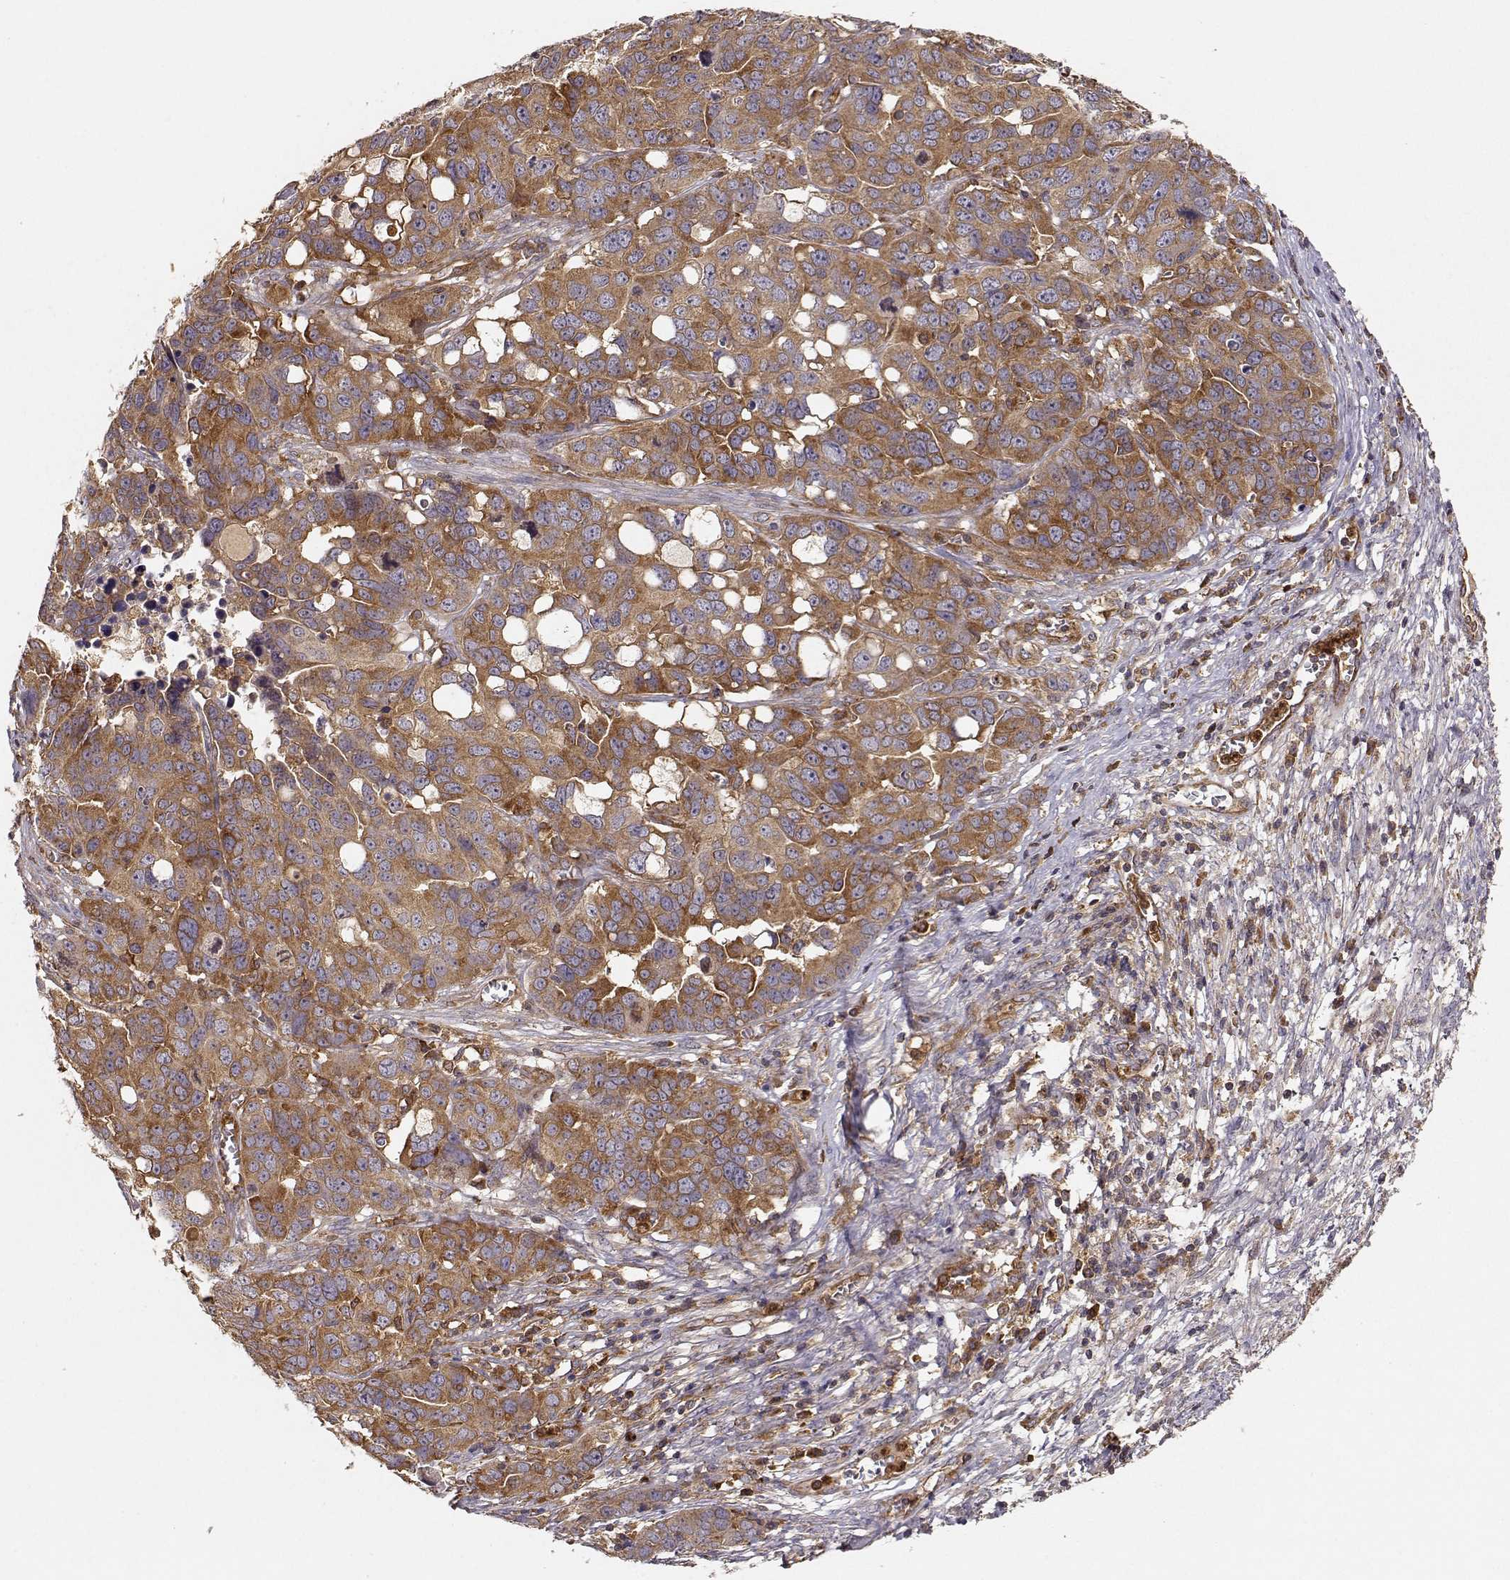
{"staining": {"intensity": "strong", "quantity": "25%-75%", "location": "cytoplasmic/membranous"}, "tissue": "ovarian cancer", "cell_type": "Tumor cells", "image_type": "cancer", "snomed": [{"axis": "morphology", "description": "Carcinoma, endometroid"}, {"axis": "topography", "description": "Ovary"}], "caption": "Immunohistochemistry (IHC) micrograph of human ovarian cancer stained for a protein (brown), which reveals high levels of strong cytoplasmic/membranous positivity in about 25%-75% of tumor cells.", "gene": "ARHGEF2", "patient": {"sex": "female", "age": 78}}